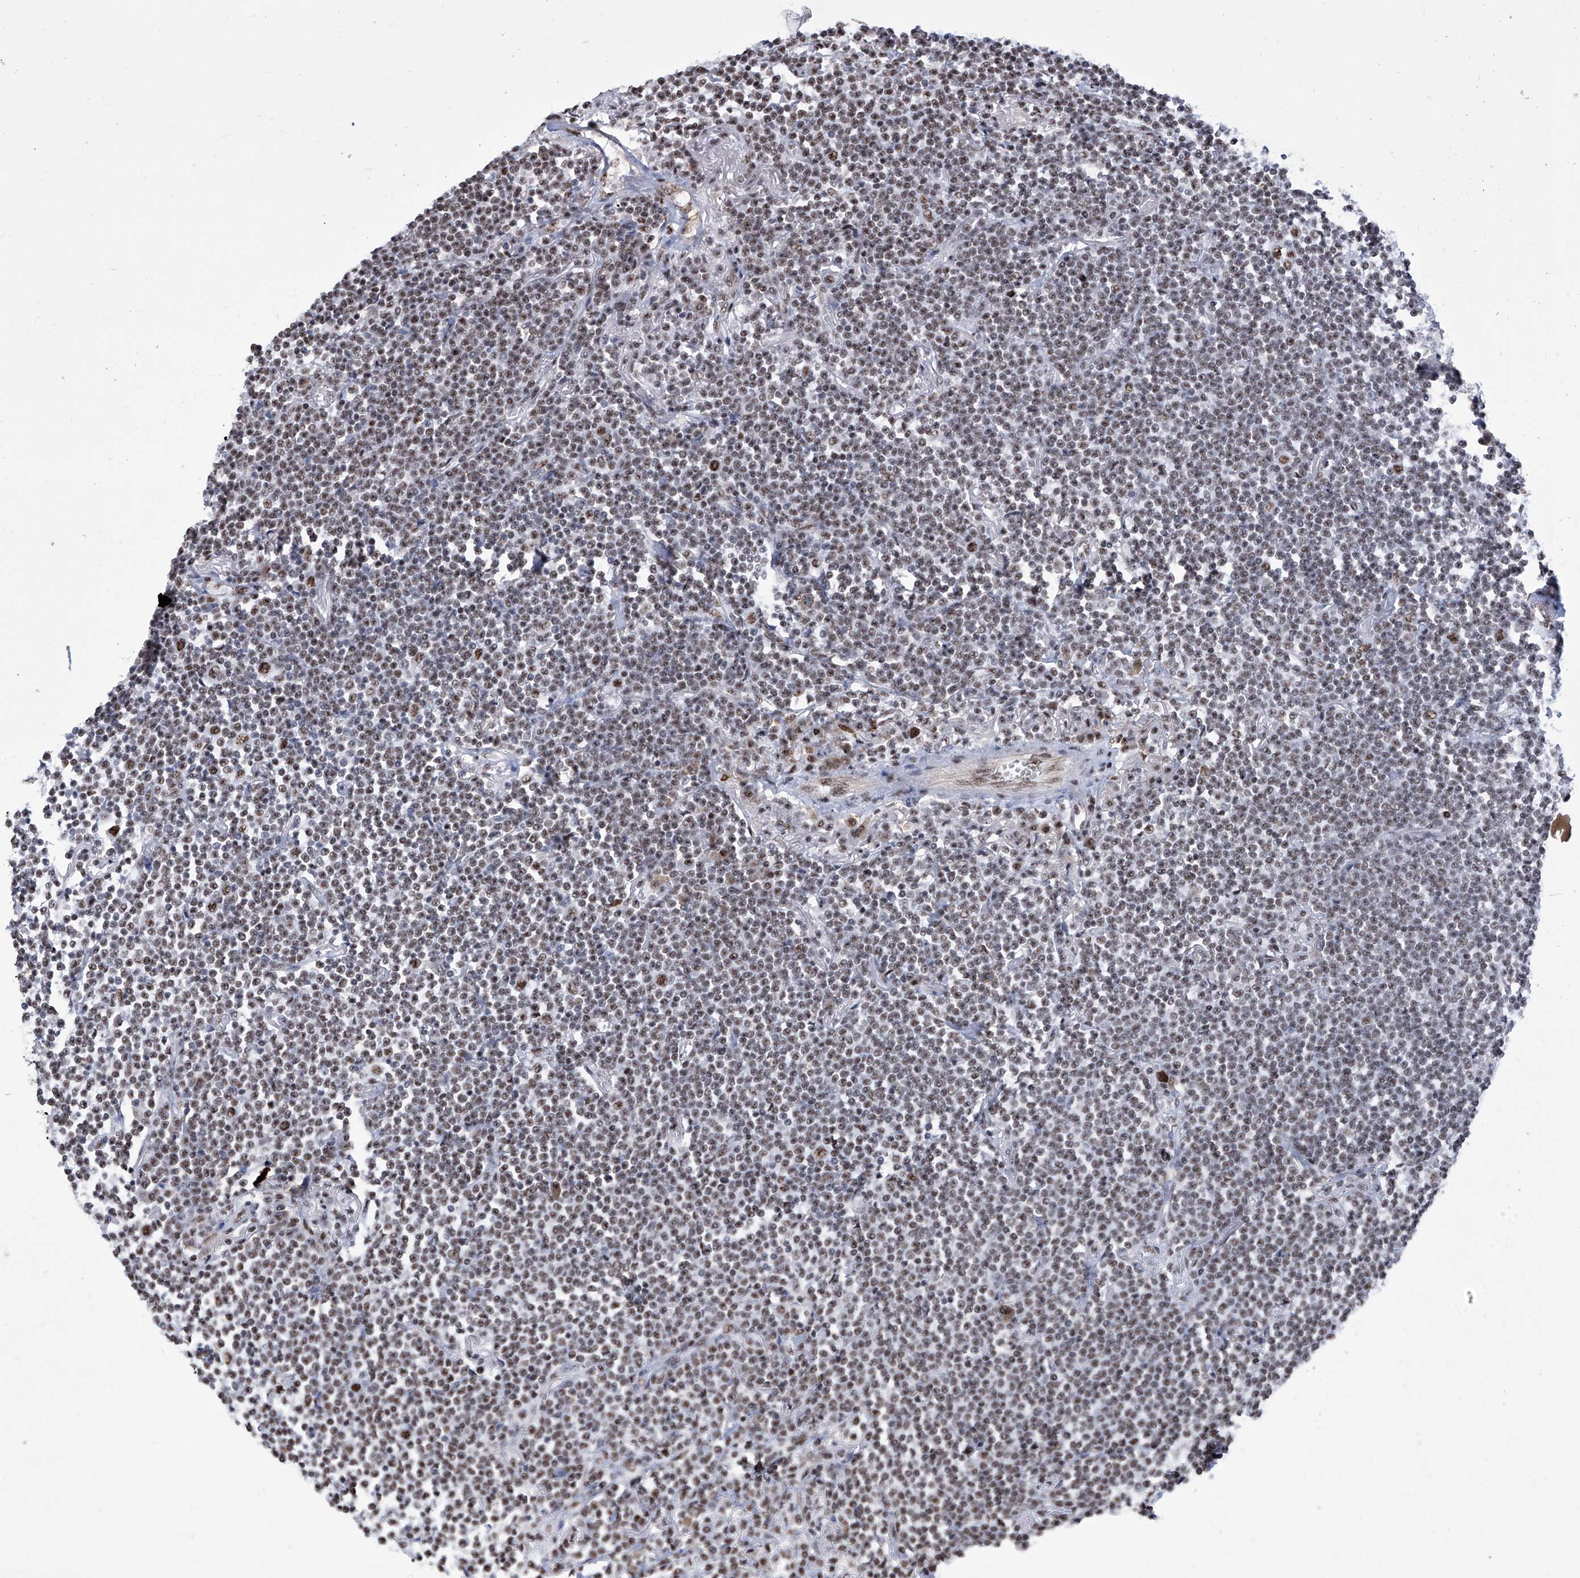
{"staining": {"intensity": "moderate", "quantity": ">75%", "location": "nuclear"}, "tissue": "lymphoma", "cell_type": "Tumor cells", "image_type": "cancer", "snomed": [{"axis": "morphology", "description": "Malignant lymphoma, non-Hodgkin's type, Low grade"}, {"axis": "topography", "description": "Lung"}], "caption": "Moderate nuclear protein expression is identified in about >75% of tumor cells in malignant lymphoma, non-Hodgkin's type (low-grade). (Brightfield microscopy of DAB IHC at high magnification).", "gene": "FBXL4", "patient": {"sex": "female", "age": 71}}